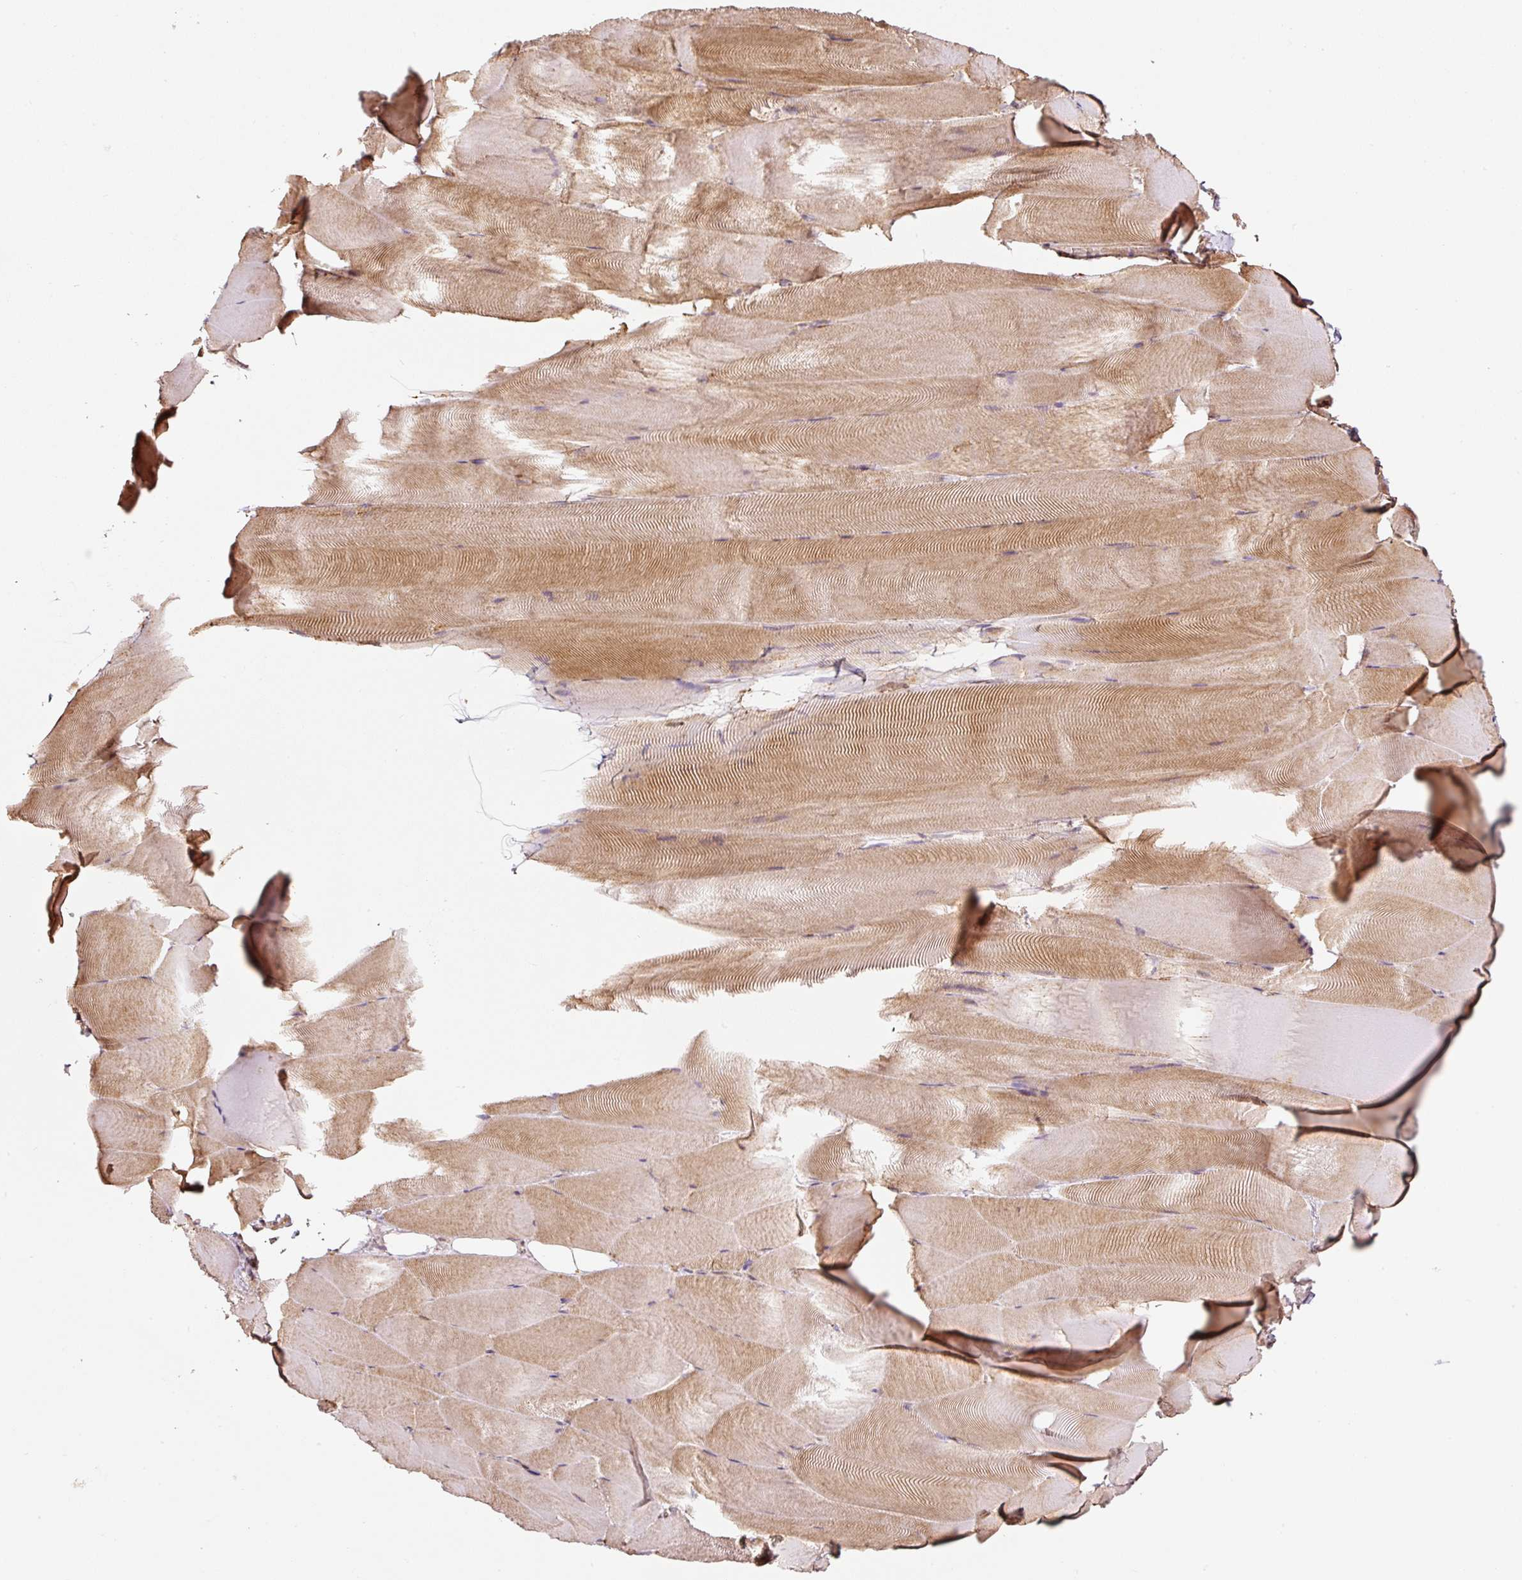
{"staining": {"intensity": "moderate", "quantity": ">75%", "location": "cytoplasmic/membranous"}, "tissue": "skeletal muscle", "cell_type": "Myocytes", "image_type": "normal", "snomed": [{"axis": "morphology", "description": "Normal tissue, NOS"}, {"axis": "topography", "description": "Skeletal muscle"}], "caption": "Human skeletal muscle stained with a brown dye demonstrates moderate cytoplasmic/membranous positive expression in about >75% of myocytes.", "gene": "ETF1", "patient": {"sex": "female", "age": 64}}